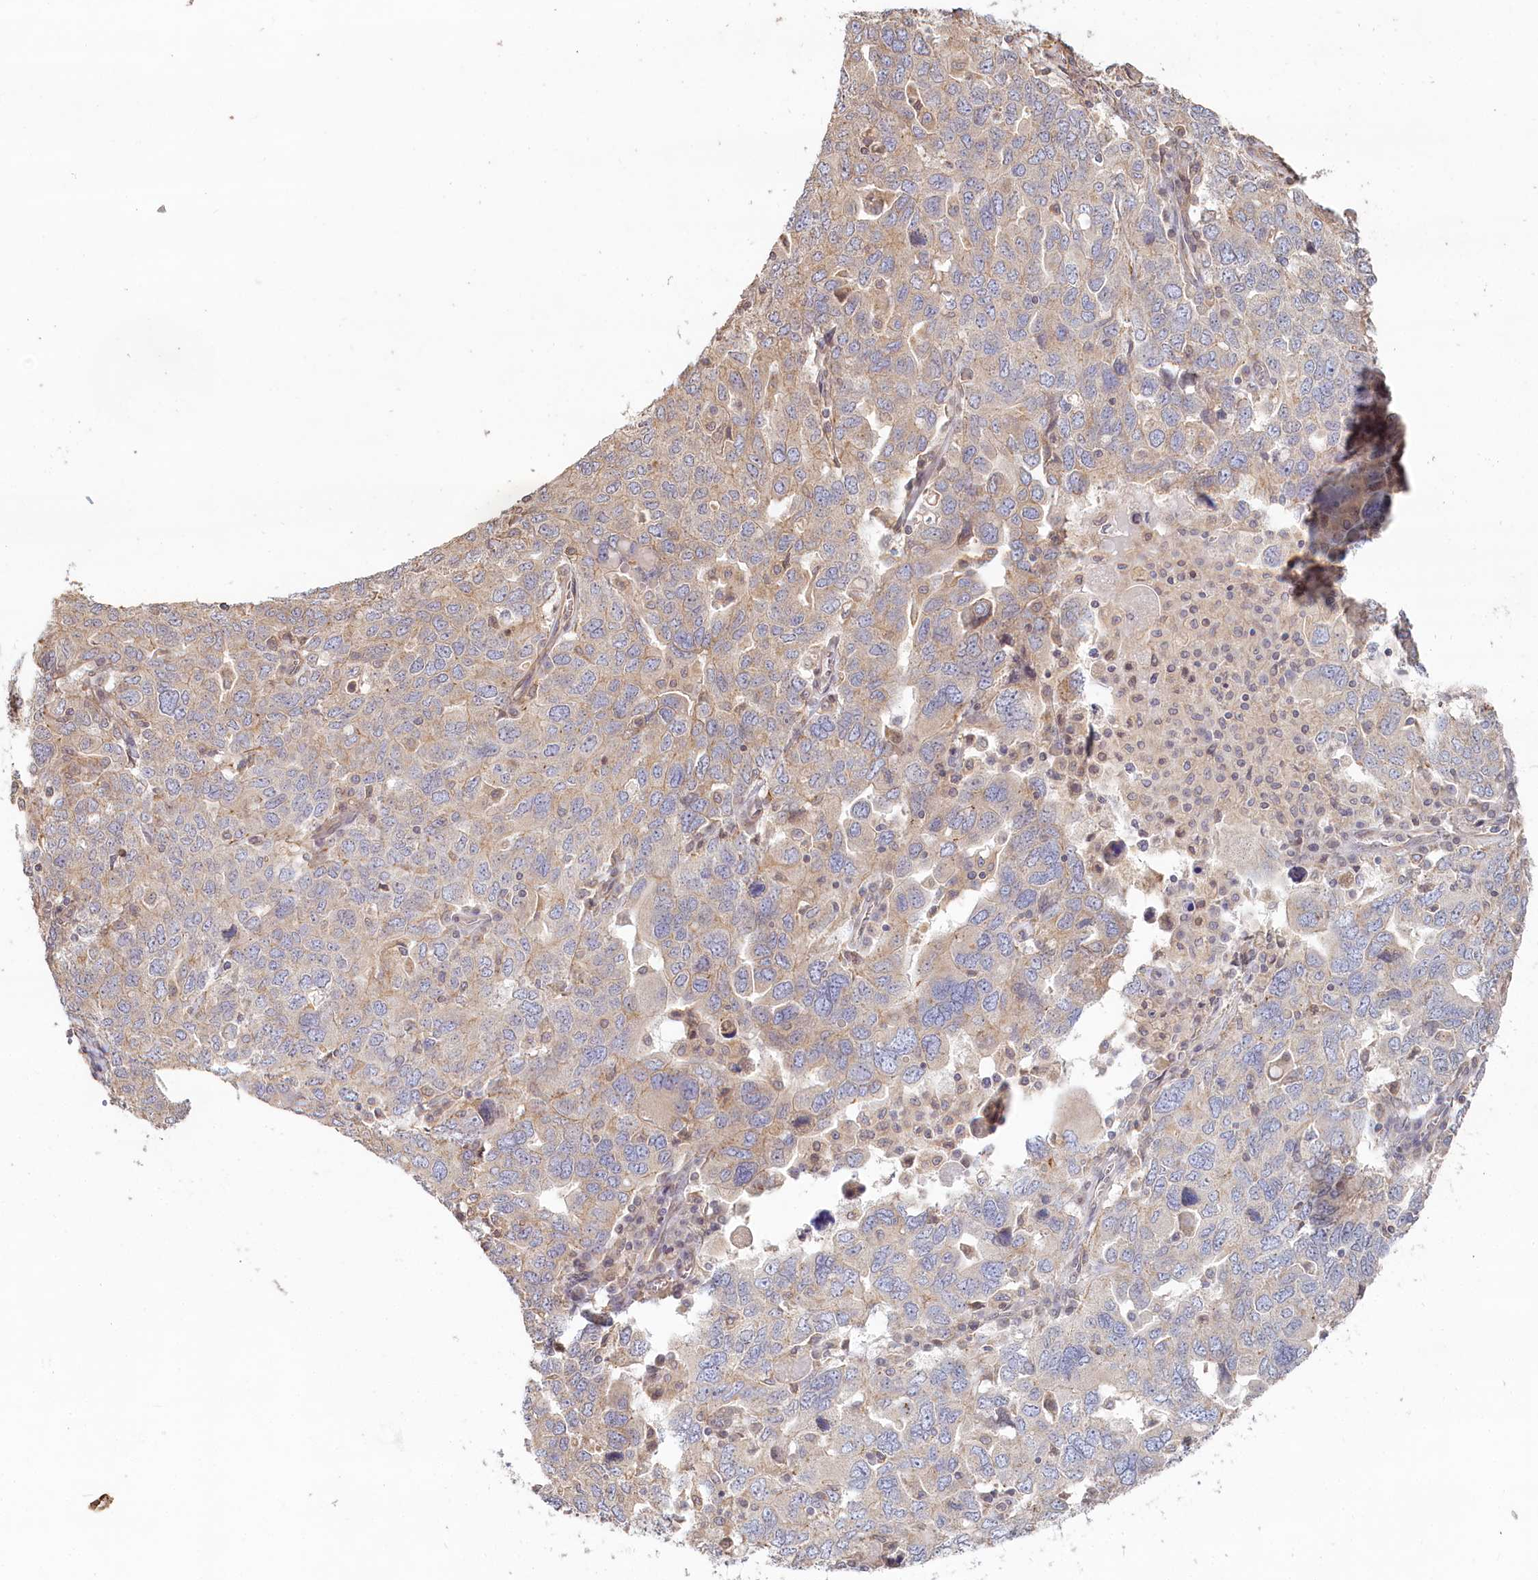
{"staining": {"intensity": "weak", "quantity": "<25%", "location": "cytoplasmic/membranous"}, "tissue": "ovarian cancer", "cell_type": "Tumor cells", "image_type": "cancer", "snomed": [{"axis": "morphology", "description": "Carcinoma, endometroid"}, {"axis": "topography", "description": "Ovary"}], "caption": "This is a histopathology image of immunohistochemistry (IHC) staining of ovarian endometroid carcinoma, which shows no expression in tumor cells.", "gene": "TCHP", "patient": {"sex": "female", "age": 62}}